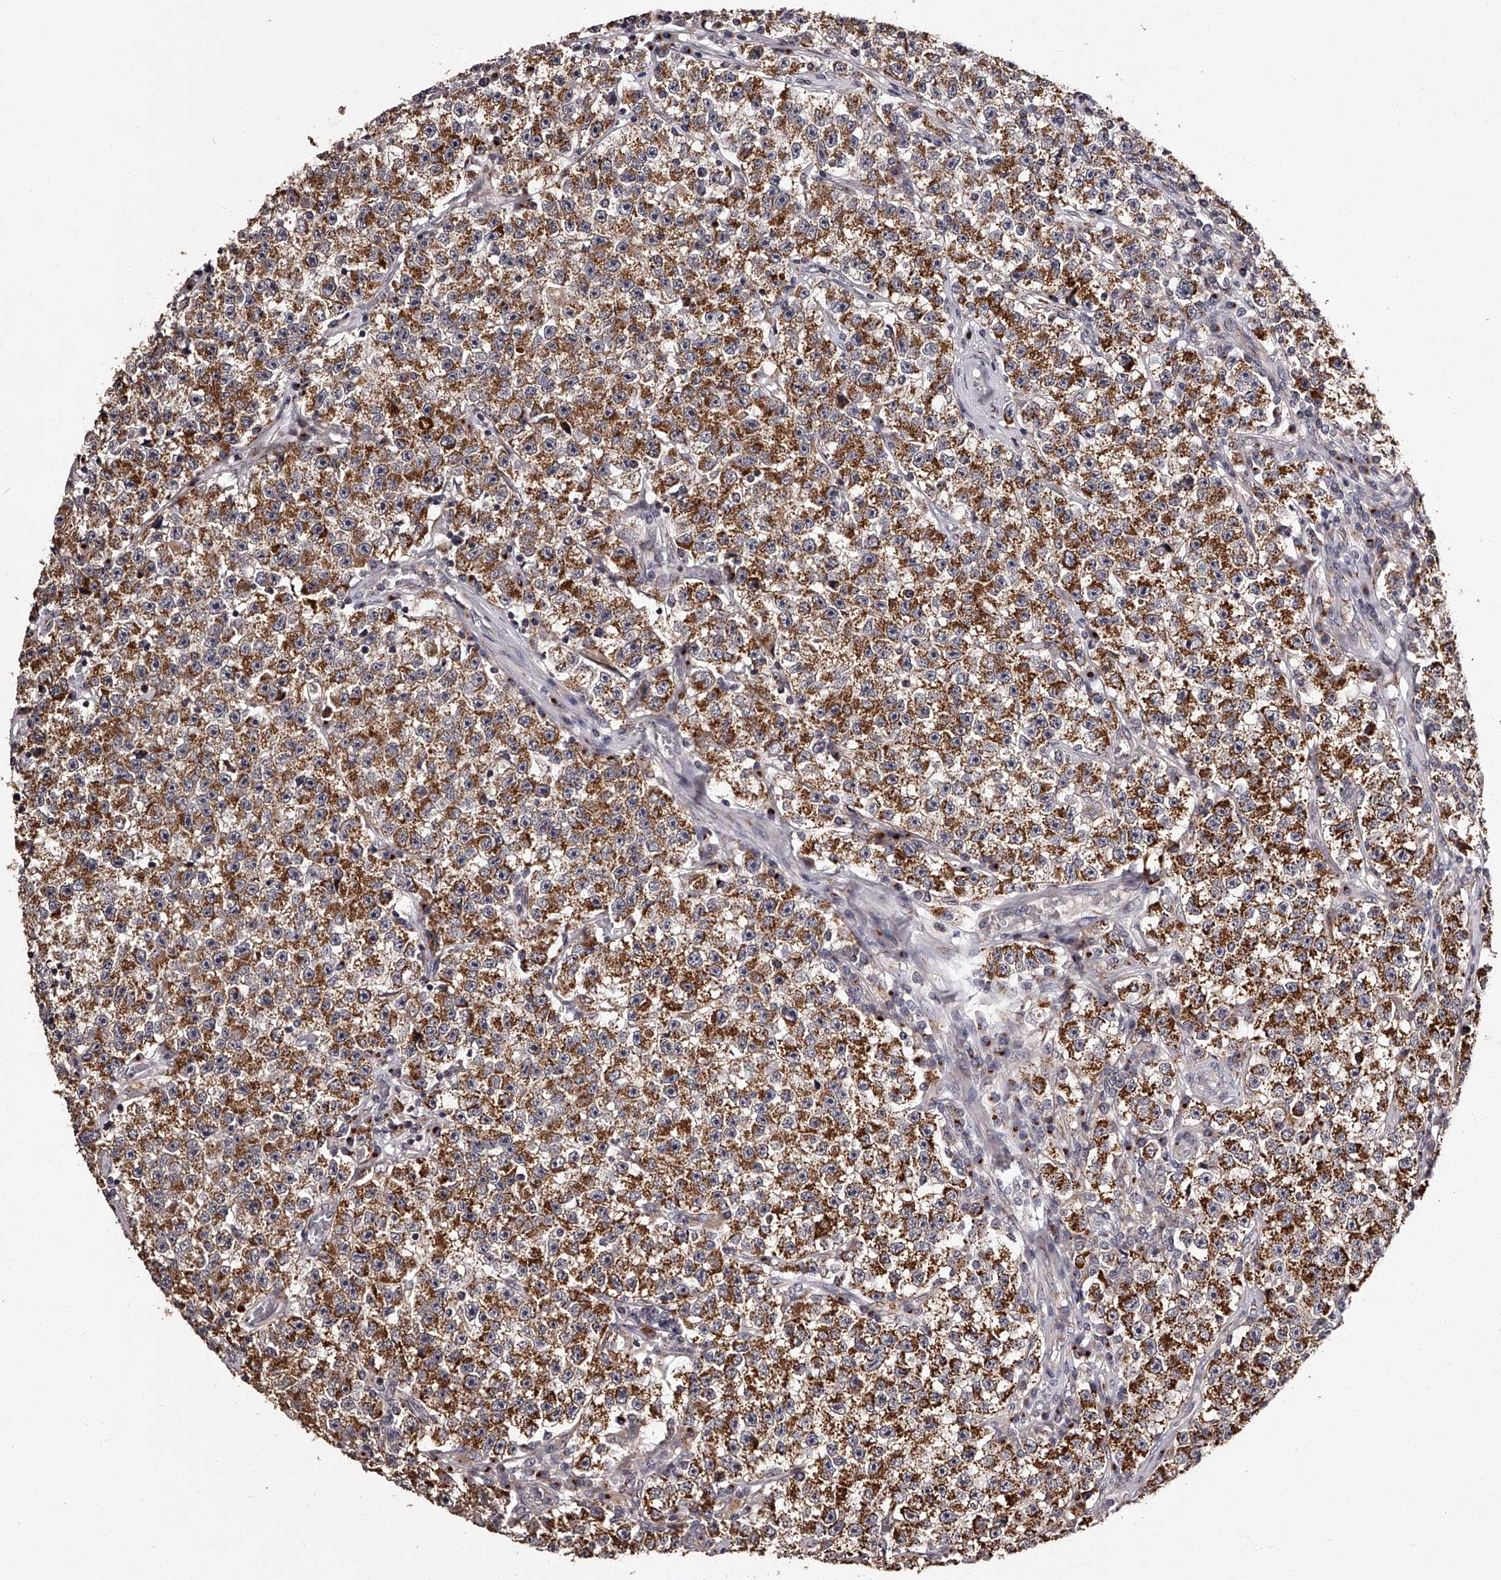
{"staining": {"intensity": "strong", "quantity": ">75%", "location": "cytoplasmic/membranous"}, "tissue": "testis cancer", "cell_type": "Tumor cells", "image_type": "cancer", "snomed": [{"axis": "morphology", "description": "Seminoma, NOS"}, {"axis": "topography", "description": "Testis"}], "caption": "Protein positivity by immunohistochemistry shows strong cytoplasmic/membranous staining in approximately >75% of tumor cells in seminoma (testis). (Stains: DAB in brown, nuclei in blue, Microscopy: brightfield microscopy at high magnification).", "gene": "RSC1A1", "patient": {"sex": "male", "age": 22}}